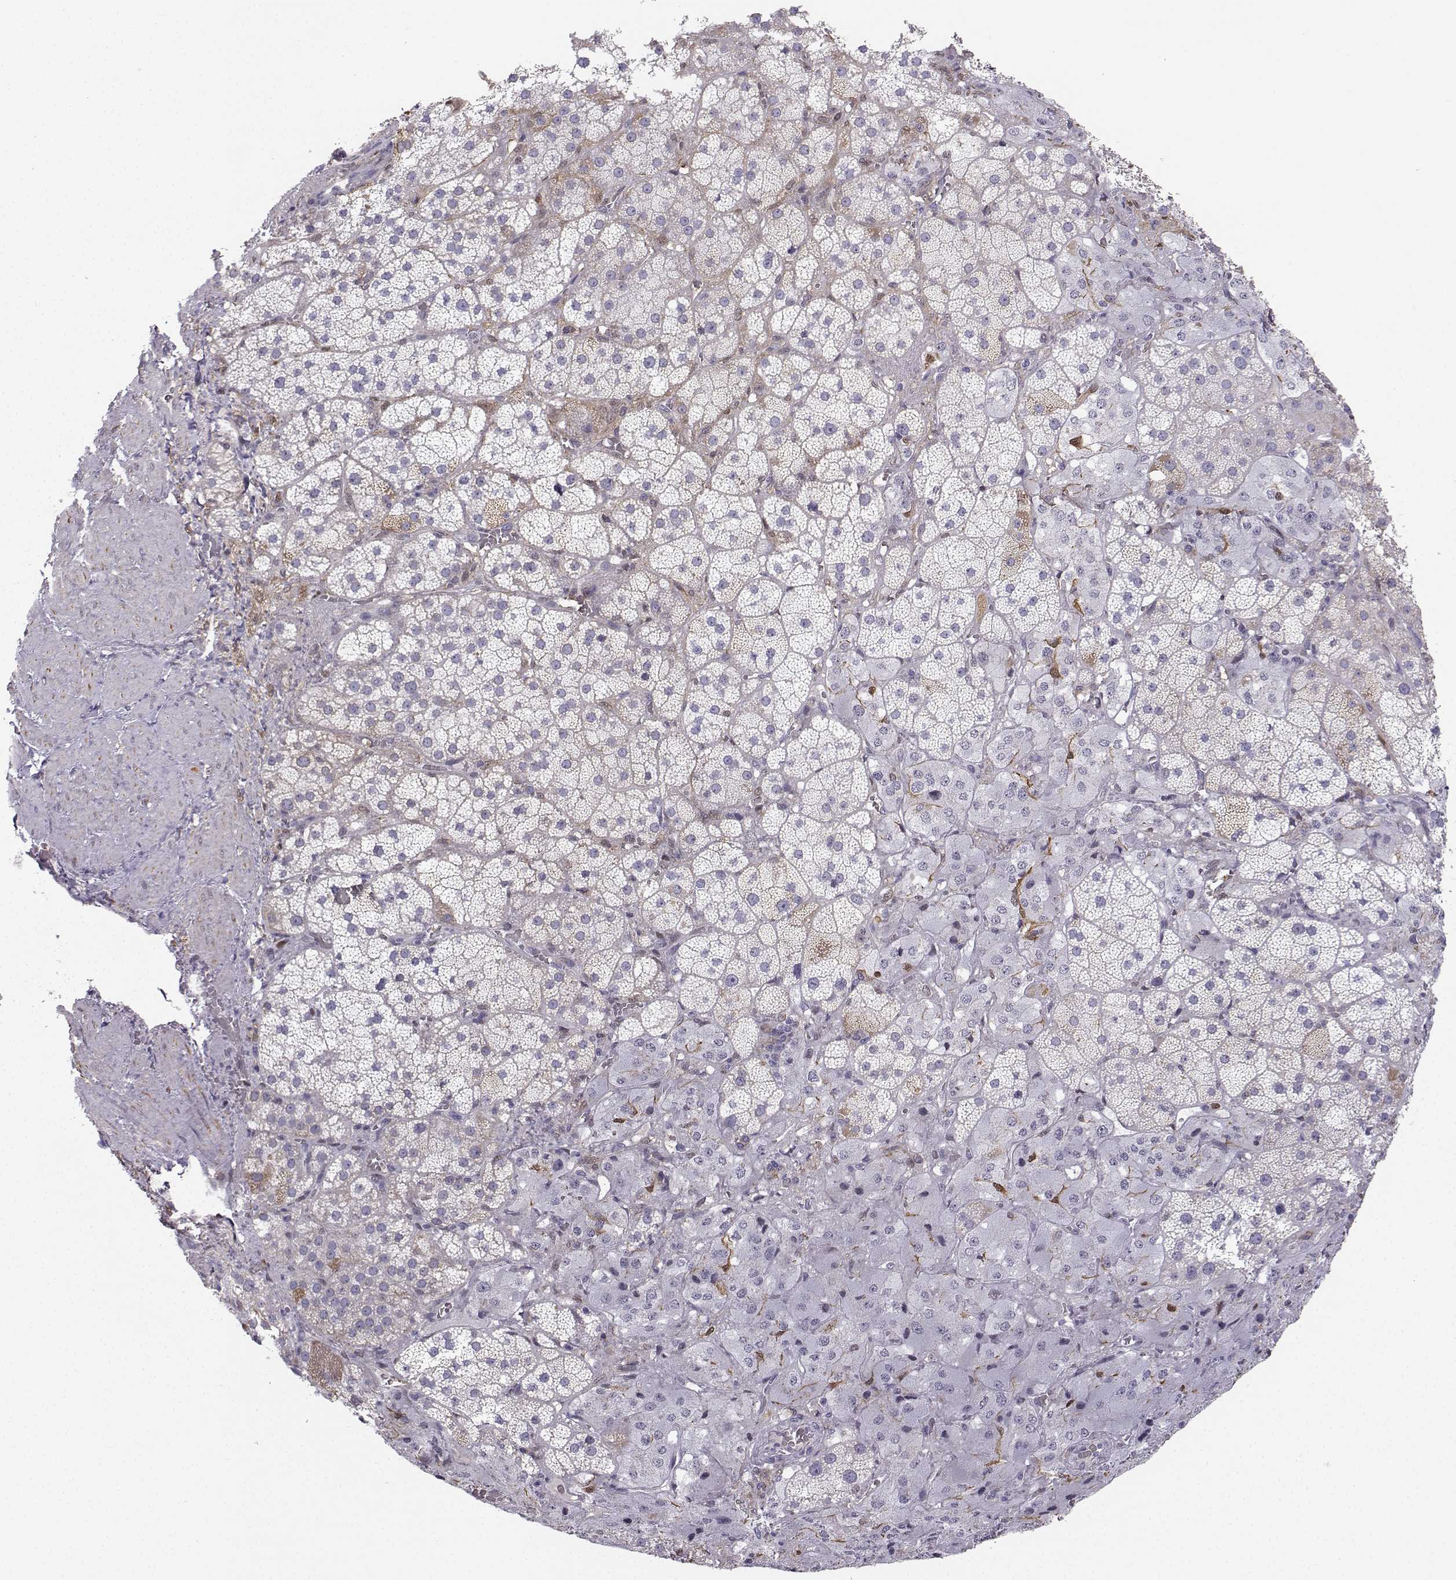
{"staining": {"intensity": "moderate", "quantity": "<25%", "location": "cytoplasmic/membranous"}, "tissue": "adrenal gland", "cell_type": "Glandular cells", "image_type": "normal", "snomed": [{"axis": "morphology", "description": "Normal tissue, NOS"}, {"axis": "topography", "description": "Adrenal gland"}], "caption": "Adrenal gland stained with DAB (3,3'-diaminobenzidine) IHC exhibits low levels of moderate cytoplasmic/membranous expression in approximately <25% of glandular cells.", "gene": "DCLK3", "patient": {"sex": "male", "age": 57}}